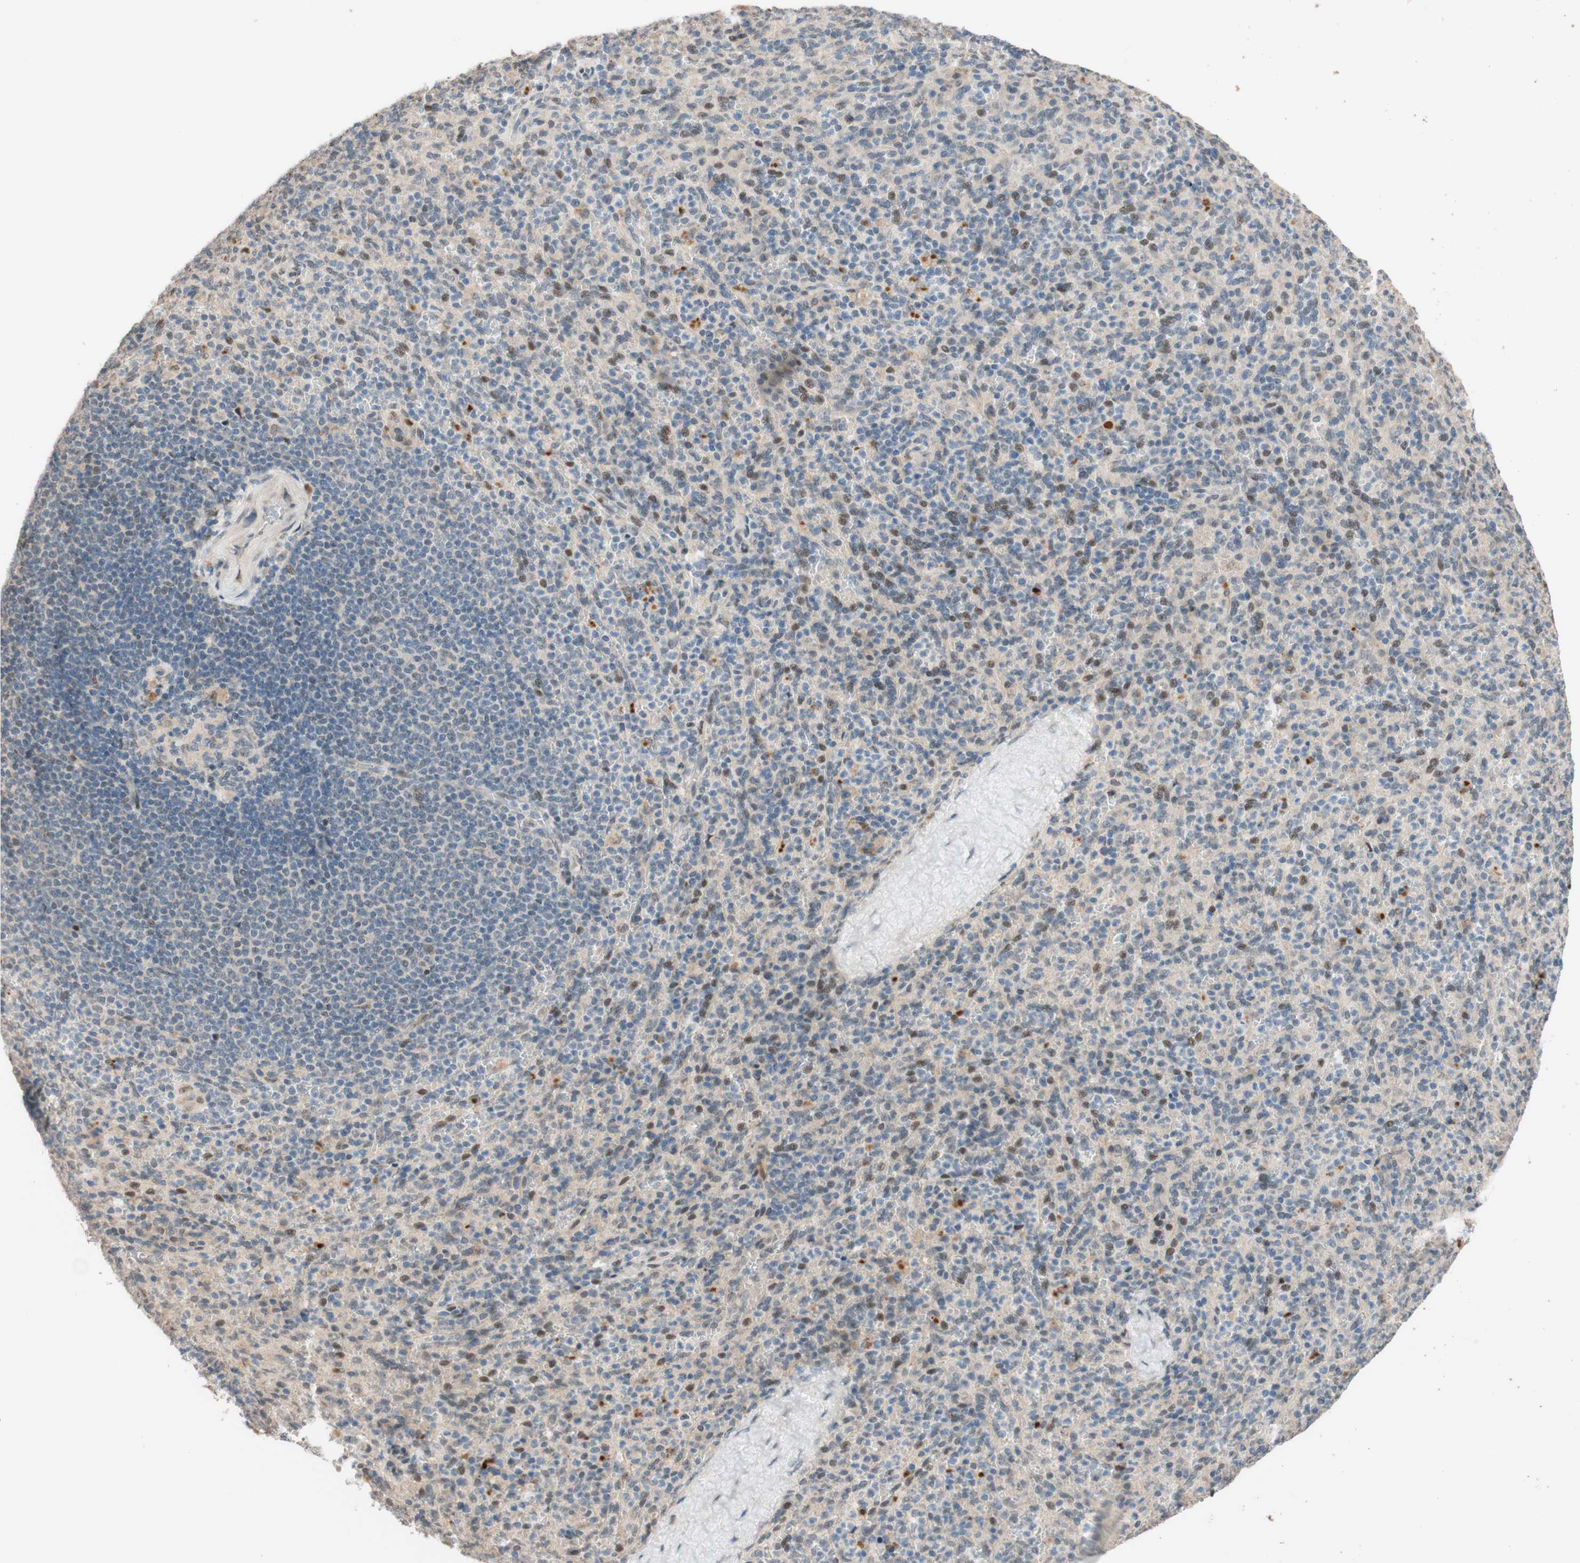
{"staining": {"intensity": "weak", "quantity": "<25%", "location": "cytoplasmic/membranous,nuclear"}, "tissue": "spleen", "cell_type": "Cells in red pulp", "image_type": "normal", "snomed": [{"axis": "morphology", "description": "Normal tissue, NOS"}, {"axis": "topography", "description": "Spleen"}], "caption": "High power microscopy histopathology image of an immunohistochemistry histopathology image of unremarkable spleen, revealing no significant expression in cells in red pulp. (Immunohistochemistry, brightfield microscopy, high magnification).", "gene": "CCNC", "patient": {"sex": "male", "age": 36}}